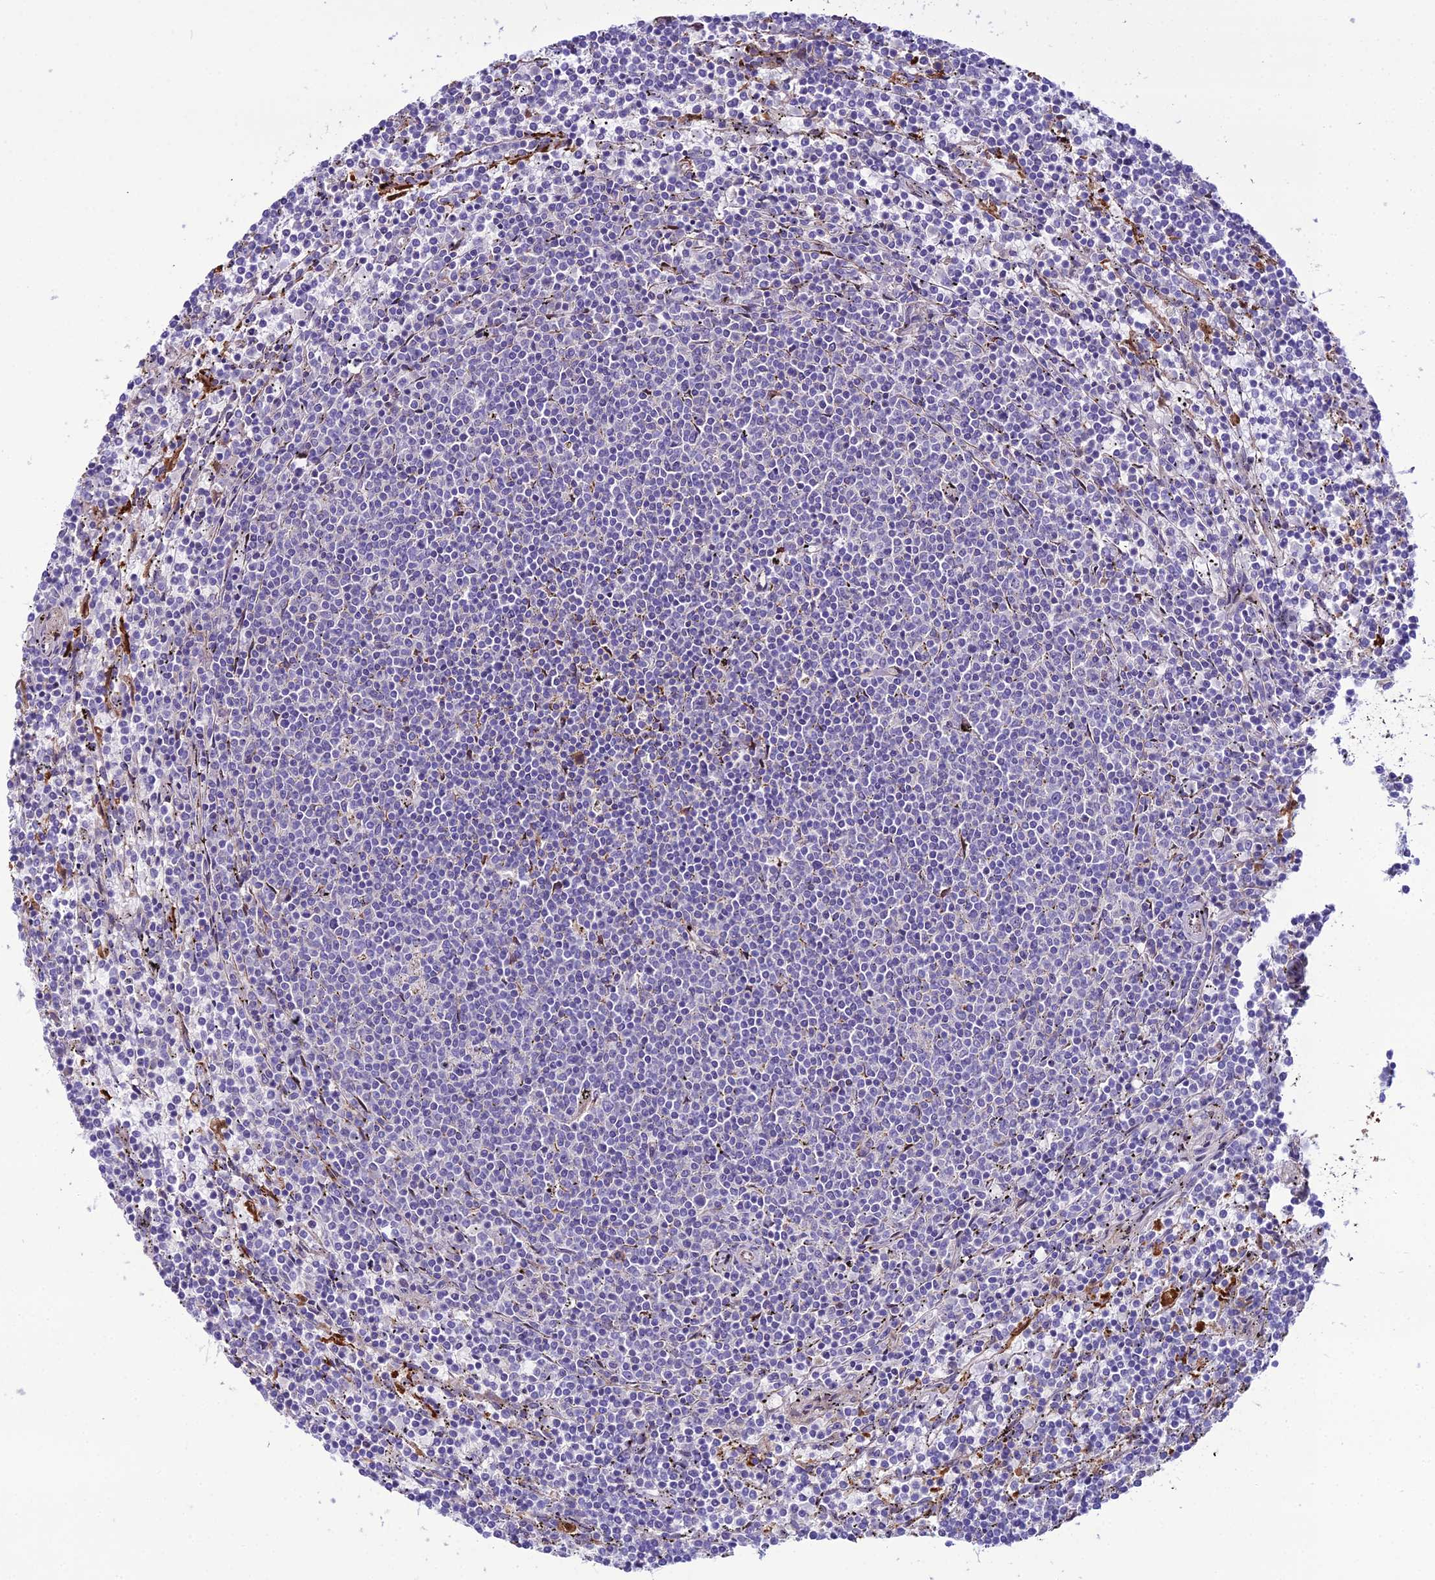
{"staining": {"intensity": "negative", "quantity": "none", "location": "none"}, "tissue": "lymphoma", "cell_type": "Tumor cells", "image_type": "cancer", "snomed": [{"axis": "morphology", "description": "Malignant lymphoma, non-Hodgkin's type, Low grade"}, {"axis": "topography", "description": "Spleen"}], "caption": "This is an immunohistochemistry histopathology image of human lymphoma. There is no staining in tumor cells.", "gene": "MB21D2", "patient": {"sex": "female", "age": 50}}